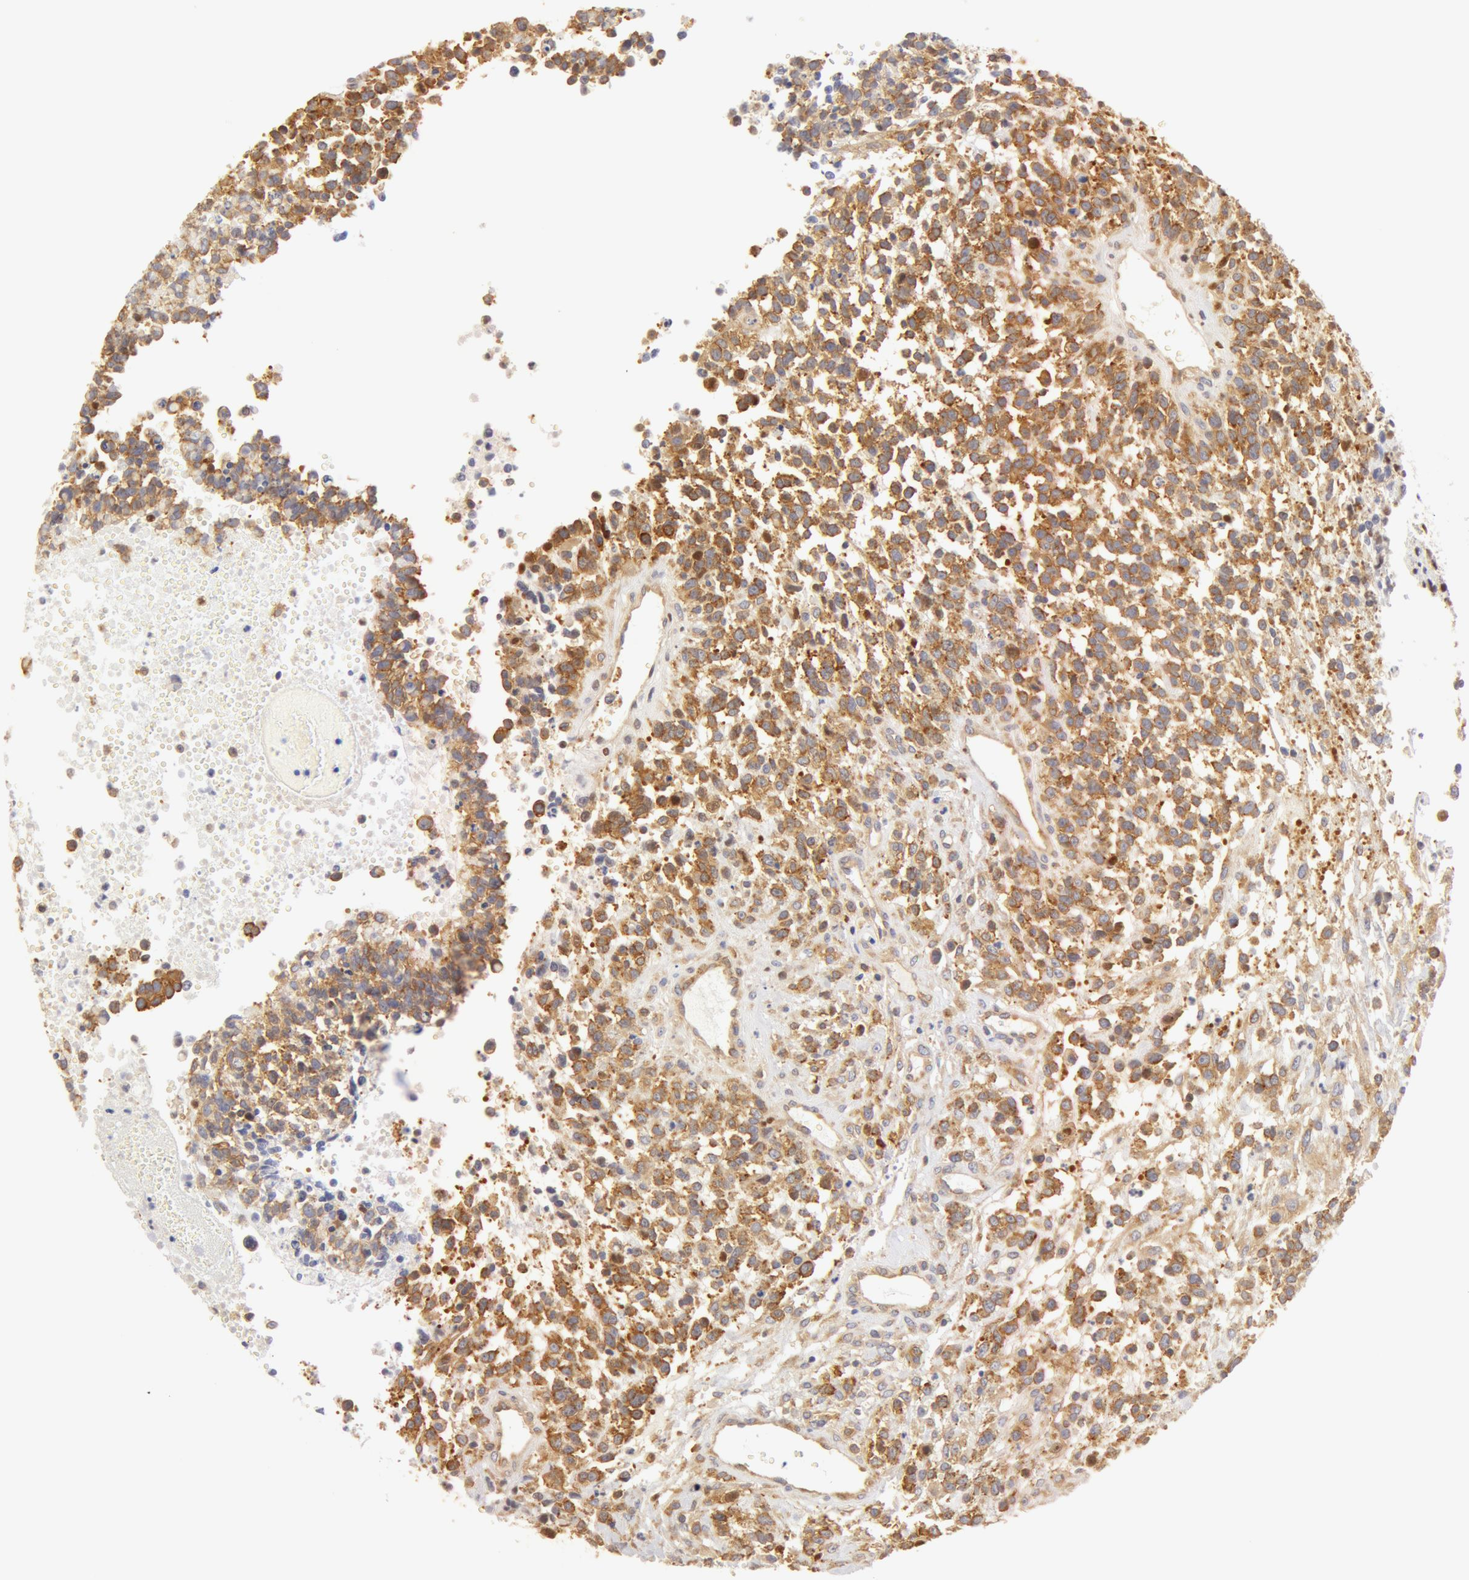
{"staining": {"intensity": "moderate", "quantity": ">75%", "location": "cytoplasmic/membranous"}, "tissue": "glioma", "cell_type": "Tumor cells", "image_type": "cancer", "snomed": [{"axis": "morphology", "description": "Glioma, malignant, High grade"}, {"axis": "topography", "description": "Brain"}], "caption": "There is medium levels of moderate cytoplasmic/membranous positivity in tumor cells of glioma, as demonstrated by immunohistochemical staining (brown color).", "gene": "DDX3Y", "patient": {"sex": "male", "age": 66}}